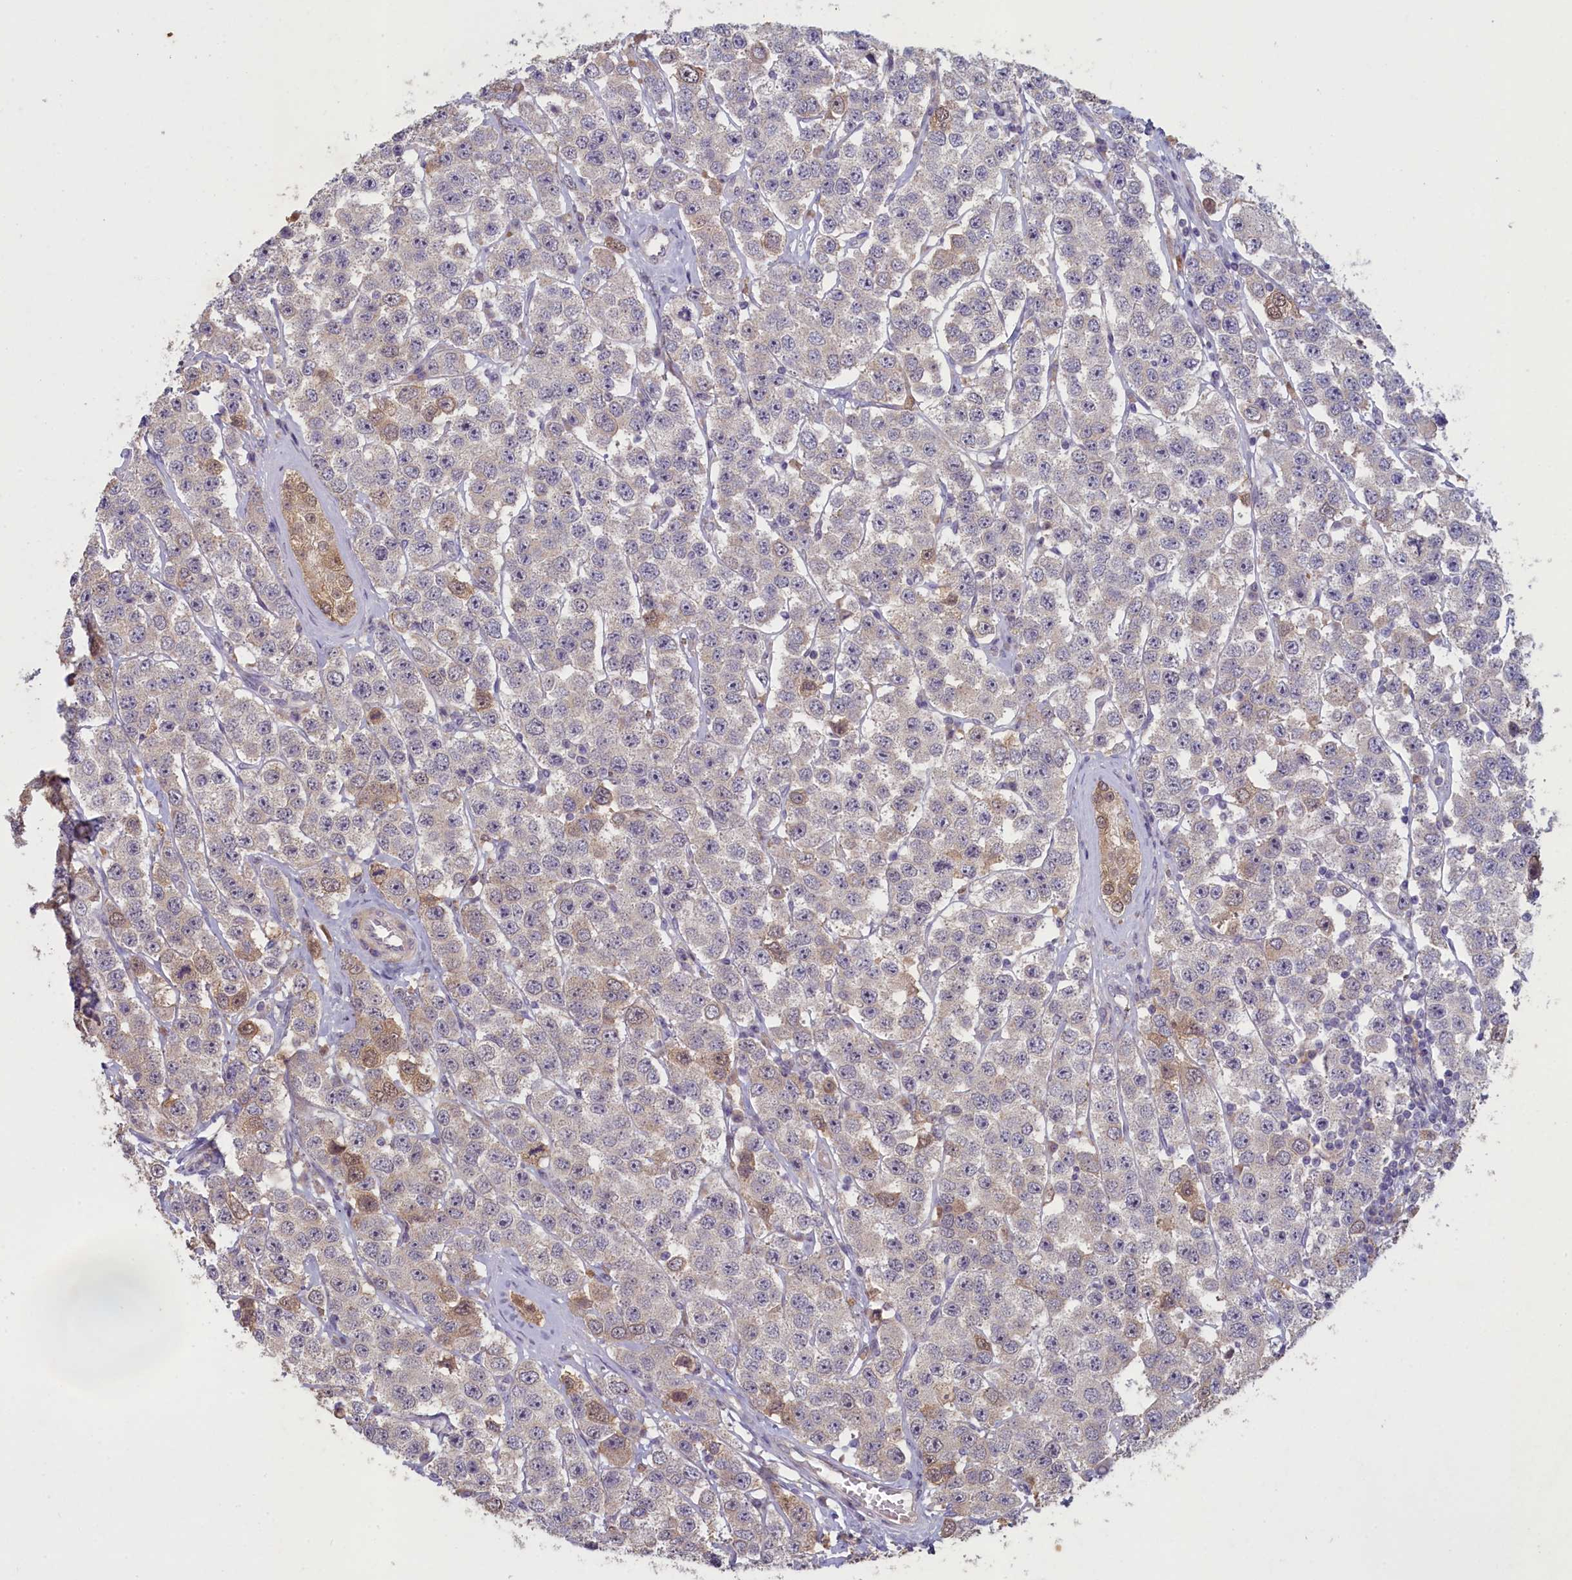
{"staining": {"intensity": "weak", "quantity": "<25%", "location": "cytoplasmic/membranous"}, "tissue": "testis cancer", "cell_type": "Tumor cells", "image_type": "cancer", "snomed": [{"axis": "morphology", "description": "Seminoma, NOS"}, {"axis": "topography", "description": "Testis"}], "caption": "IHC photomicrograph of neoplastic tissue: testis cancer stained with DAB exhibits no significant protein staining in tumor cells.", "gene": "ATF7IP2", "patient": {"sex": "male", "age": 28}}